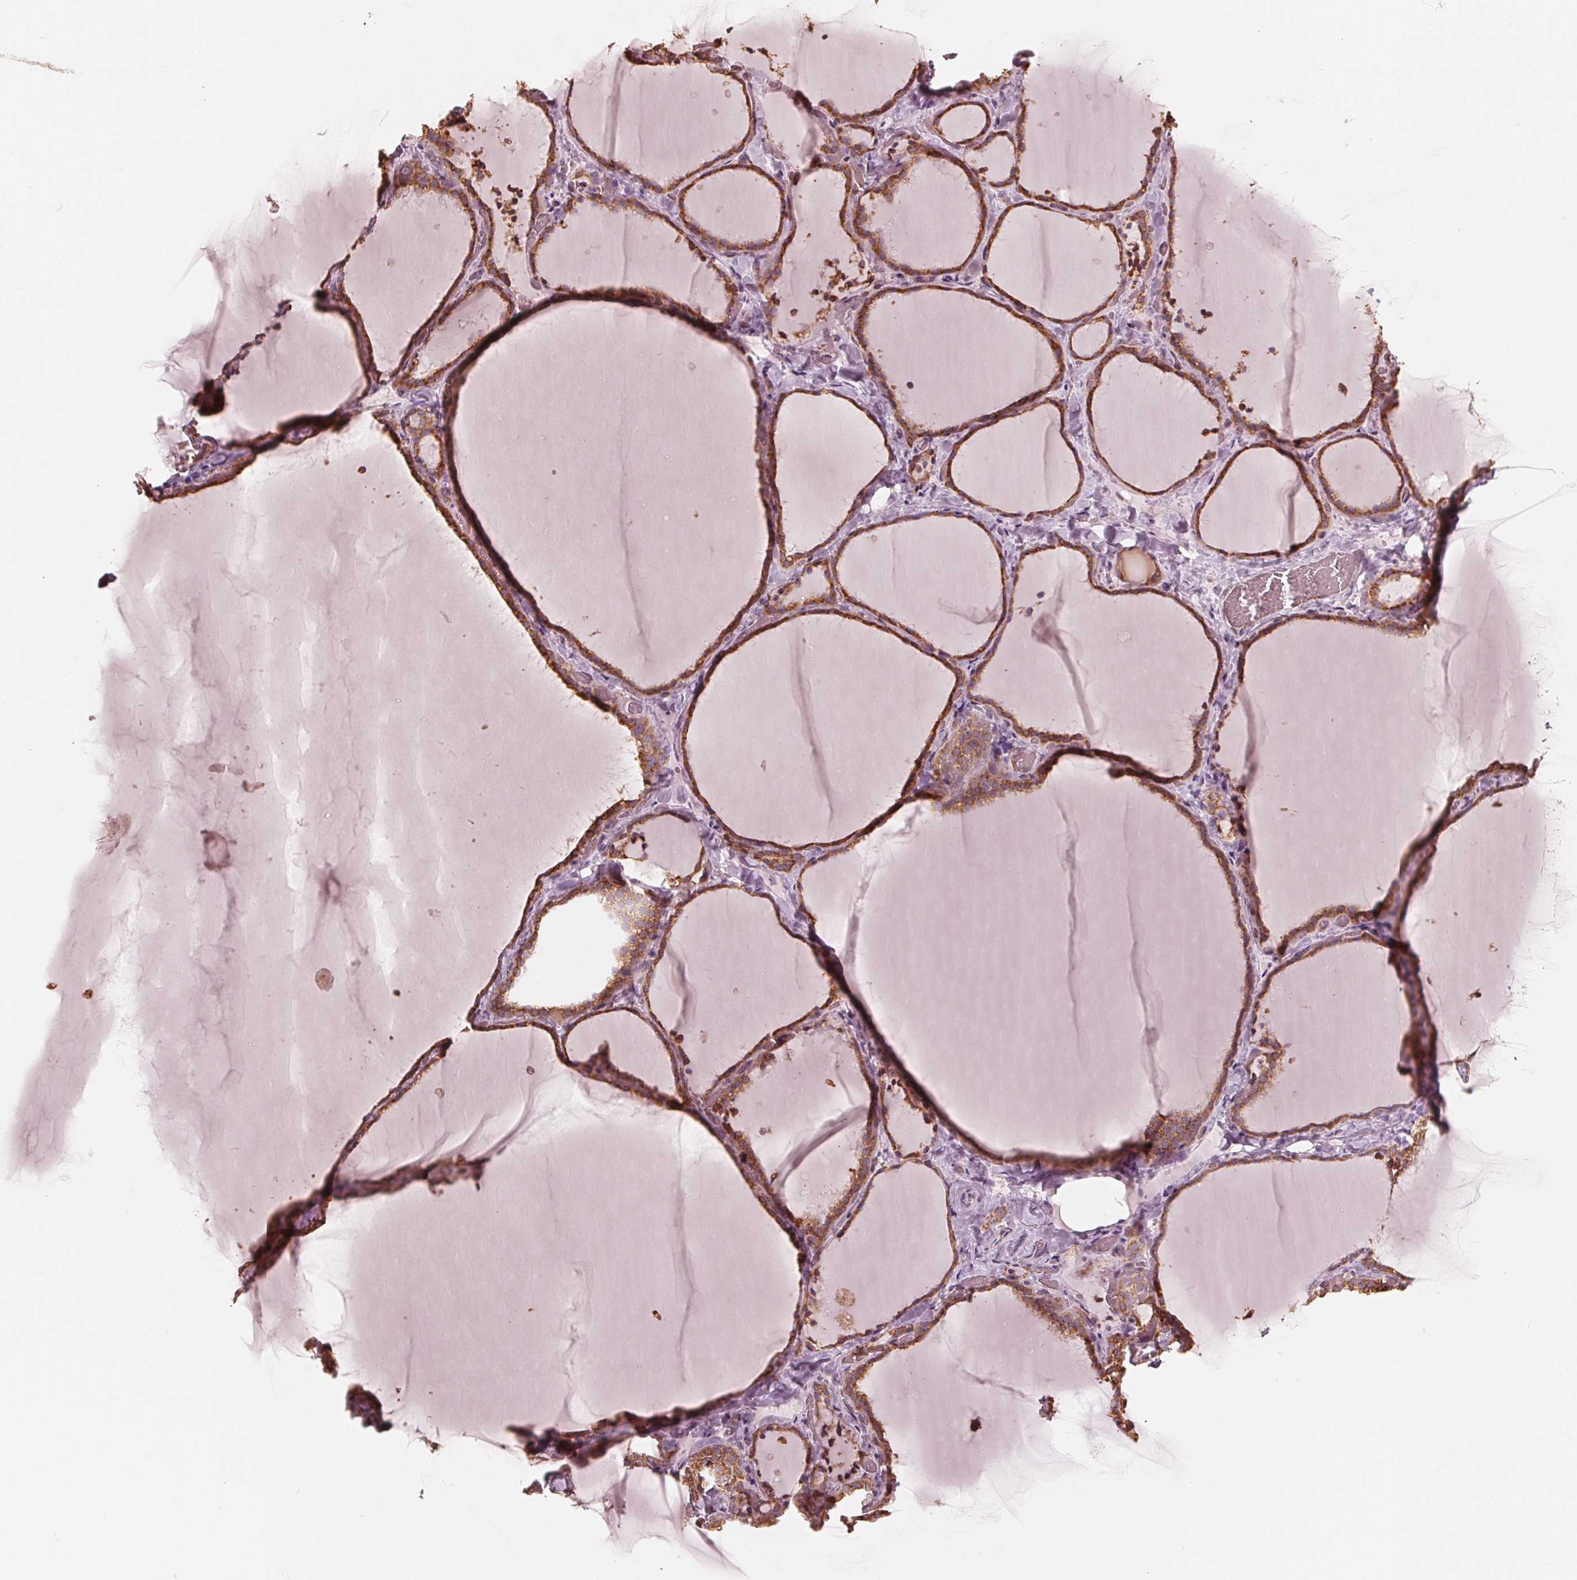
{"staining": {"intensity": "moderate", "quantity": ">75%", "location": "cytoplasmic/membranous"}, "tissue": "thyroid gland", "cell_type": "Glandular cells", "image_type": "normal", "snomed": [{"axis": "morphology", "description": "Normal tissue, NOS"}, {"axis": "topography", "description": "Thyroid gland"}], "caption": "Moderate cytoplasmic/membranous staining for a protein is appreciated in approximately >75% of glandular cells of benign thyroid gland using immunohistochemistry (IHC).", "gene": "IKBIP", "patient": {"sex": "female", "age": 22}}